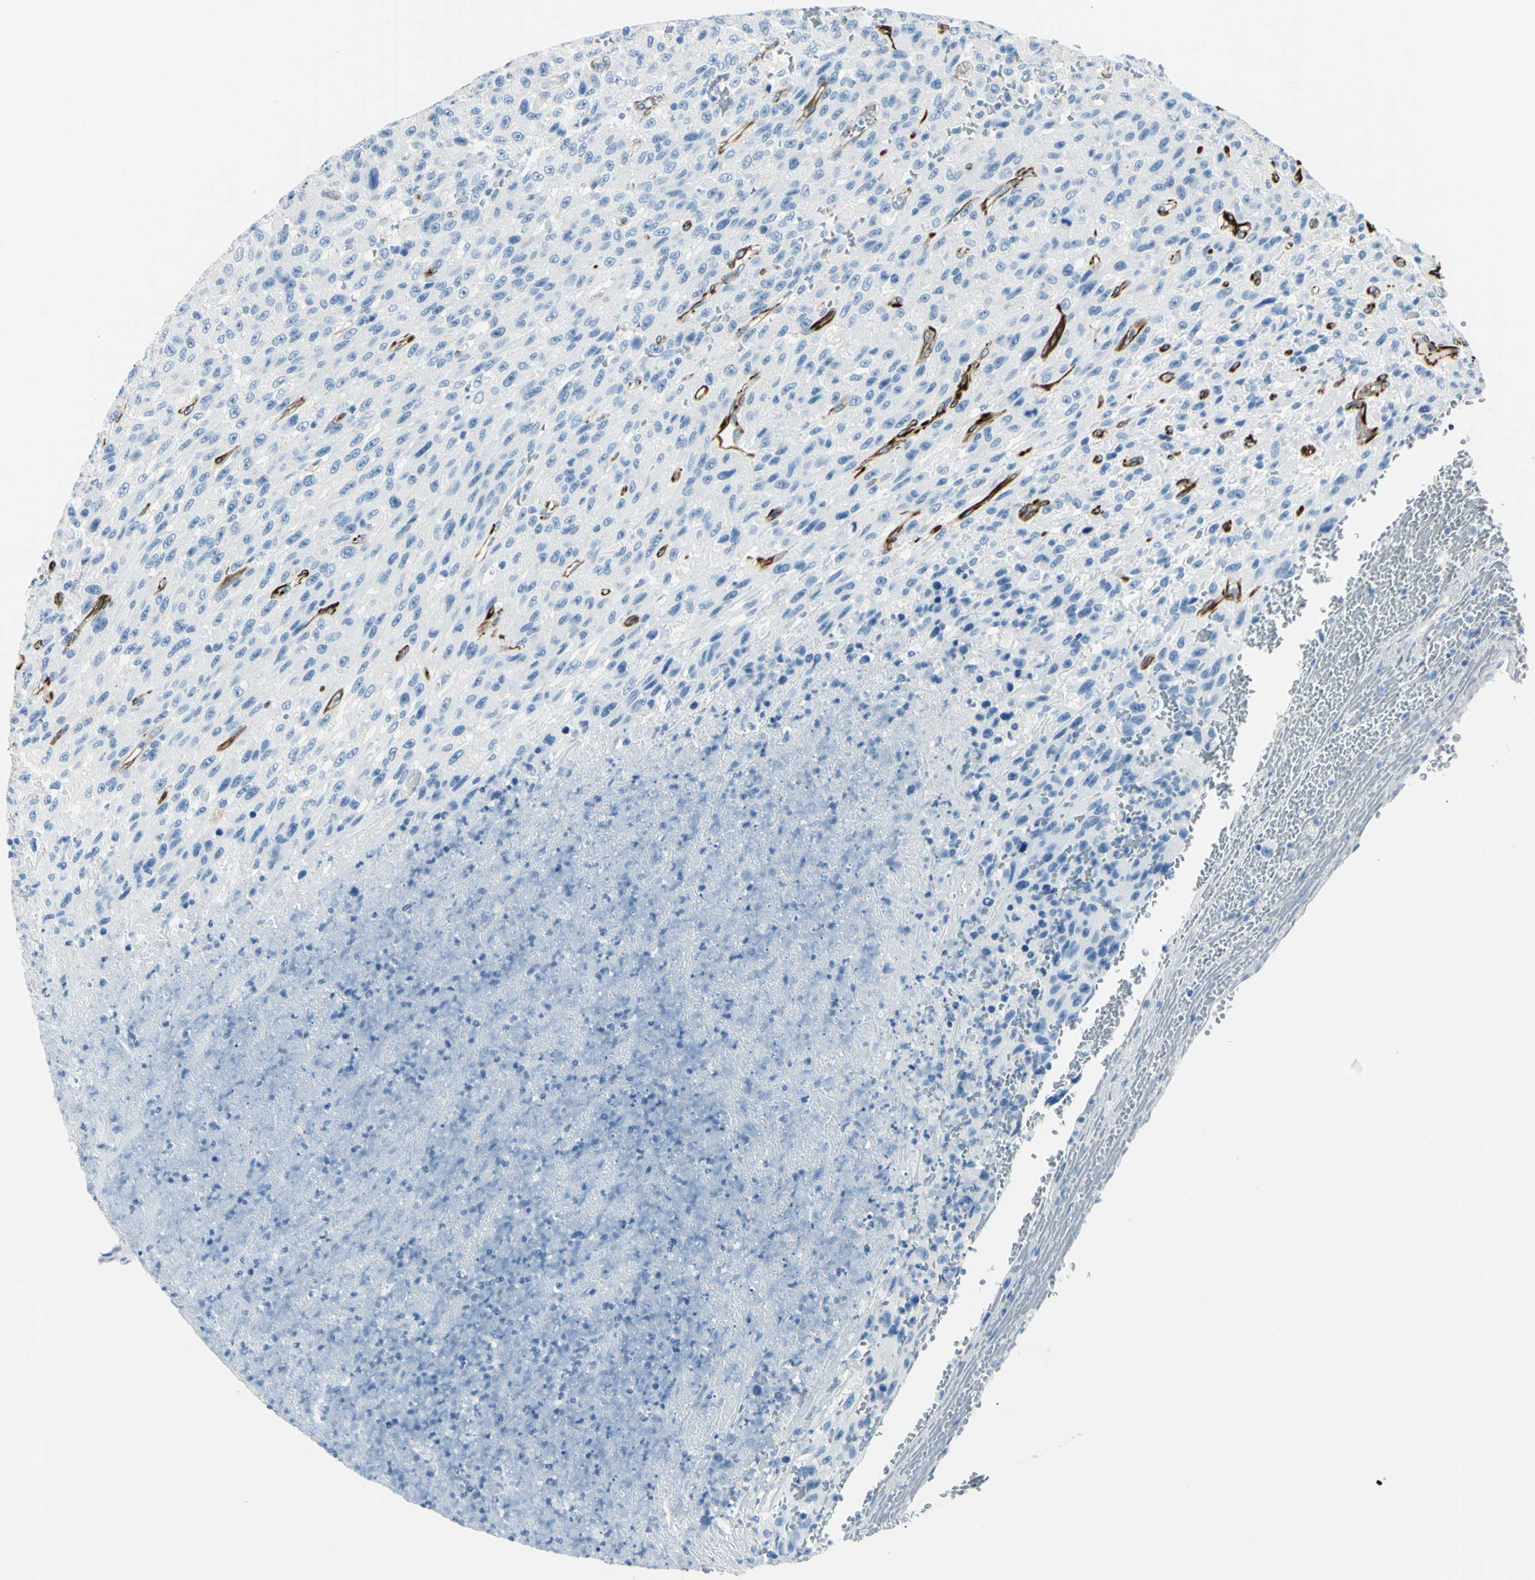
{"staining": {"intensity": "negative", "quantity": "none", "location": "none"}, "tissue": "urothelial cancer", "cell_type": "Tumor cells", "image_type": "cancer", "snomed": [{"axis": "morphology", "description": "Urothelial carcinoma, High grade"}, {"axis": "topography", "description": "Urinary bladder"}], "caption": "Tumor cells are negative for protein expression in human urothelial cancer.", "gene": "PTH2R", "patient": {"sex": "male", "age": 66}}